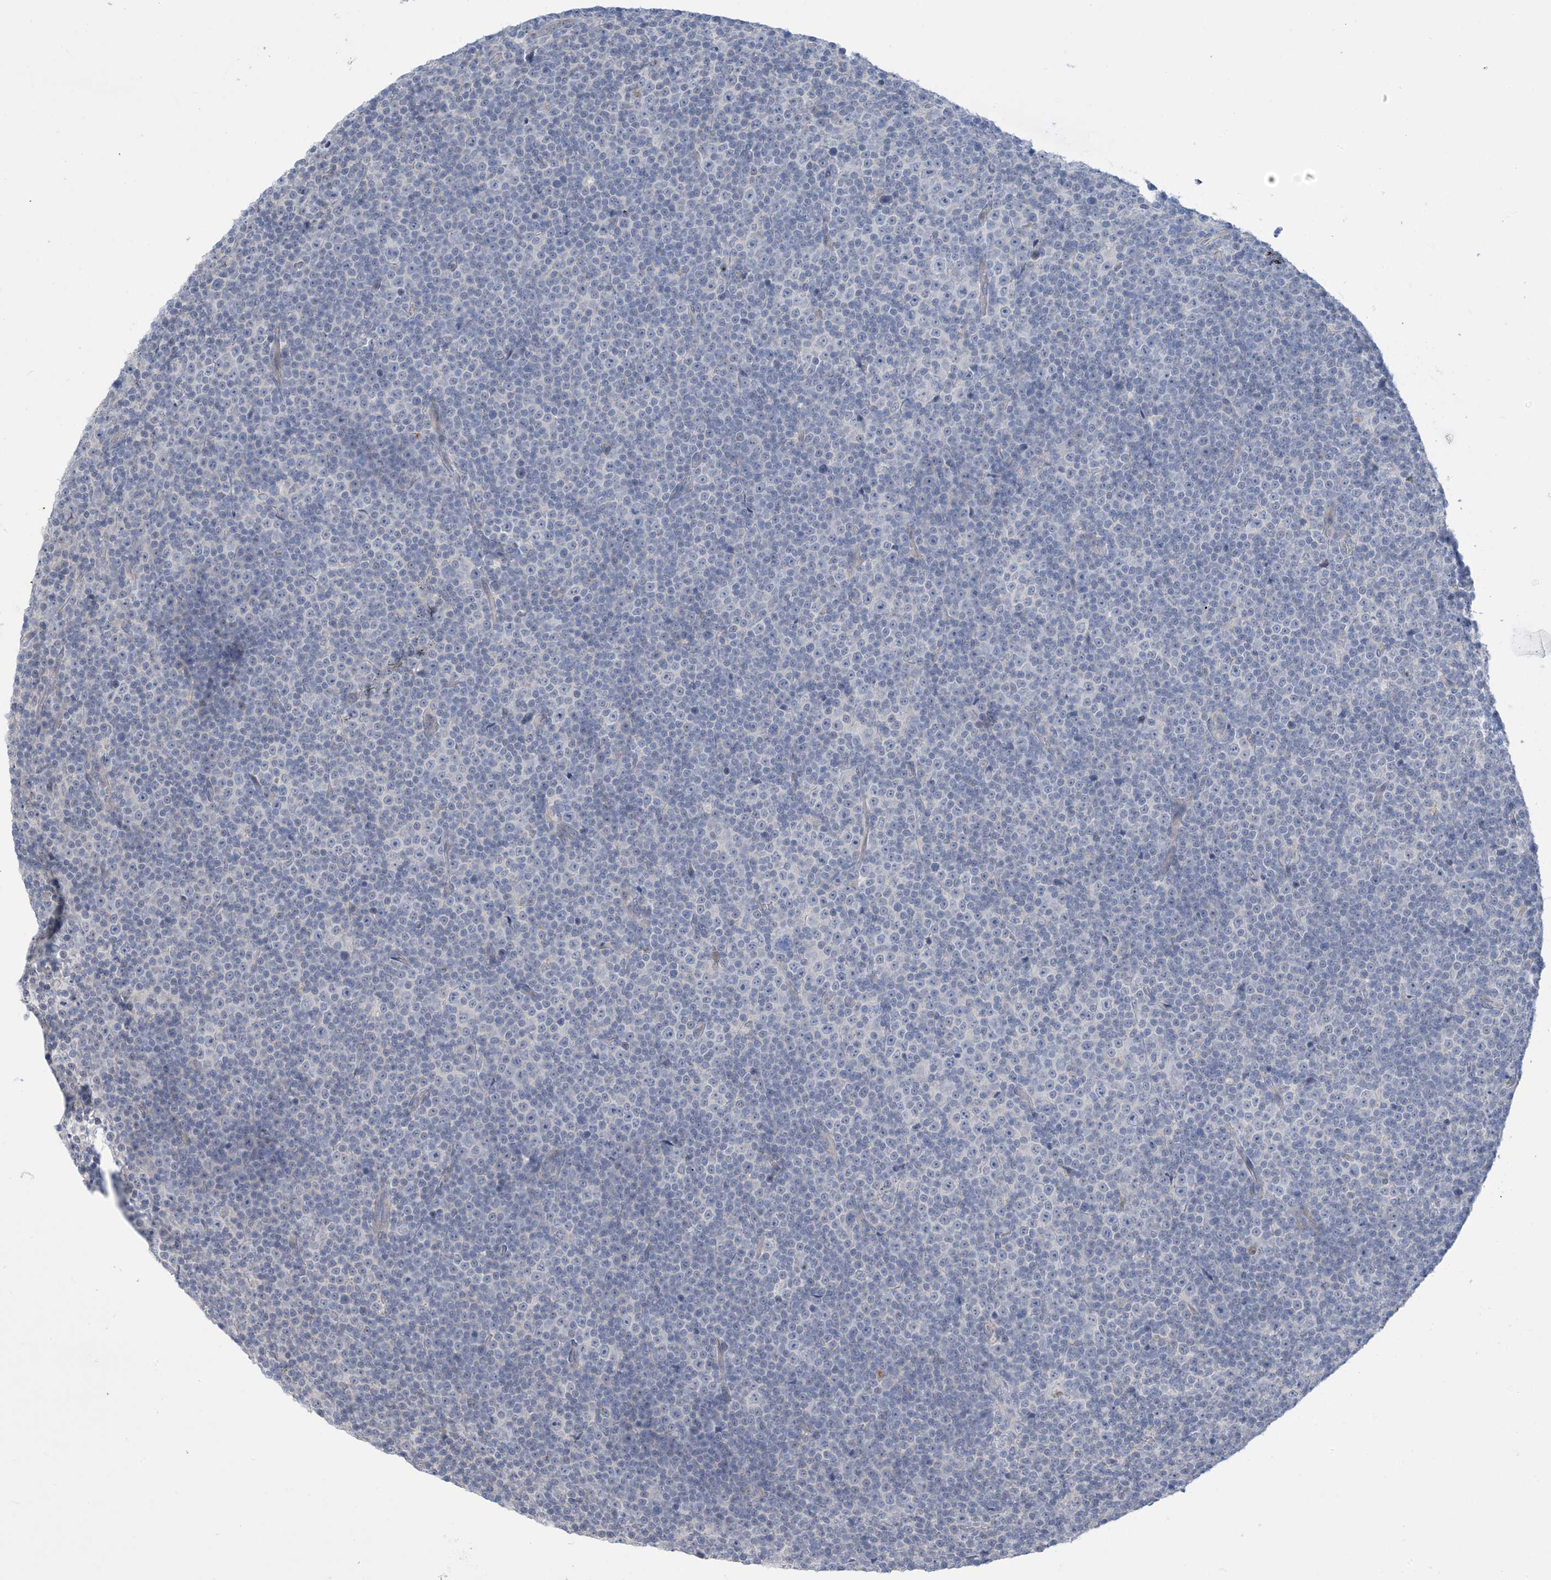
{"staining": {"intensity": "negative", "quantity": "none", "location": "none"}, "tissue": "lymphoma", "cell_type": "Tumor cells", "image_type": "cancer", "snomed": [{"axis": "morphology", "description": "Malignant lymphoma, non-Hodgkin's type, Low grade"}, {"axis": "topography", "description": "Lymph node"}], "caption": "Immunohistochemistry (IHC) image of human low-grade malignant lymphoma, non-Hodgkin's type stained for a protein (brown), which demonstrates no staining in tumor cells.", "gene": "TTYH1", "patient": {"sex": "female", "age": 67}}